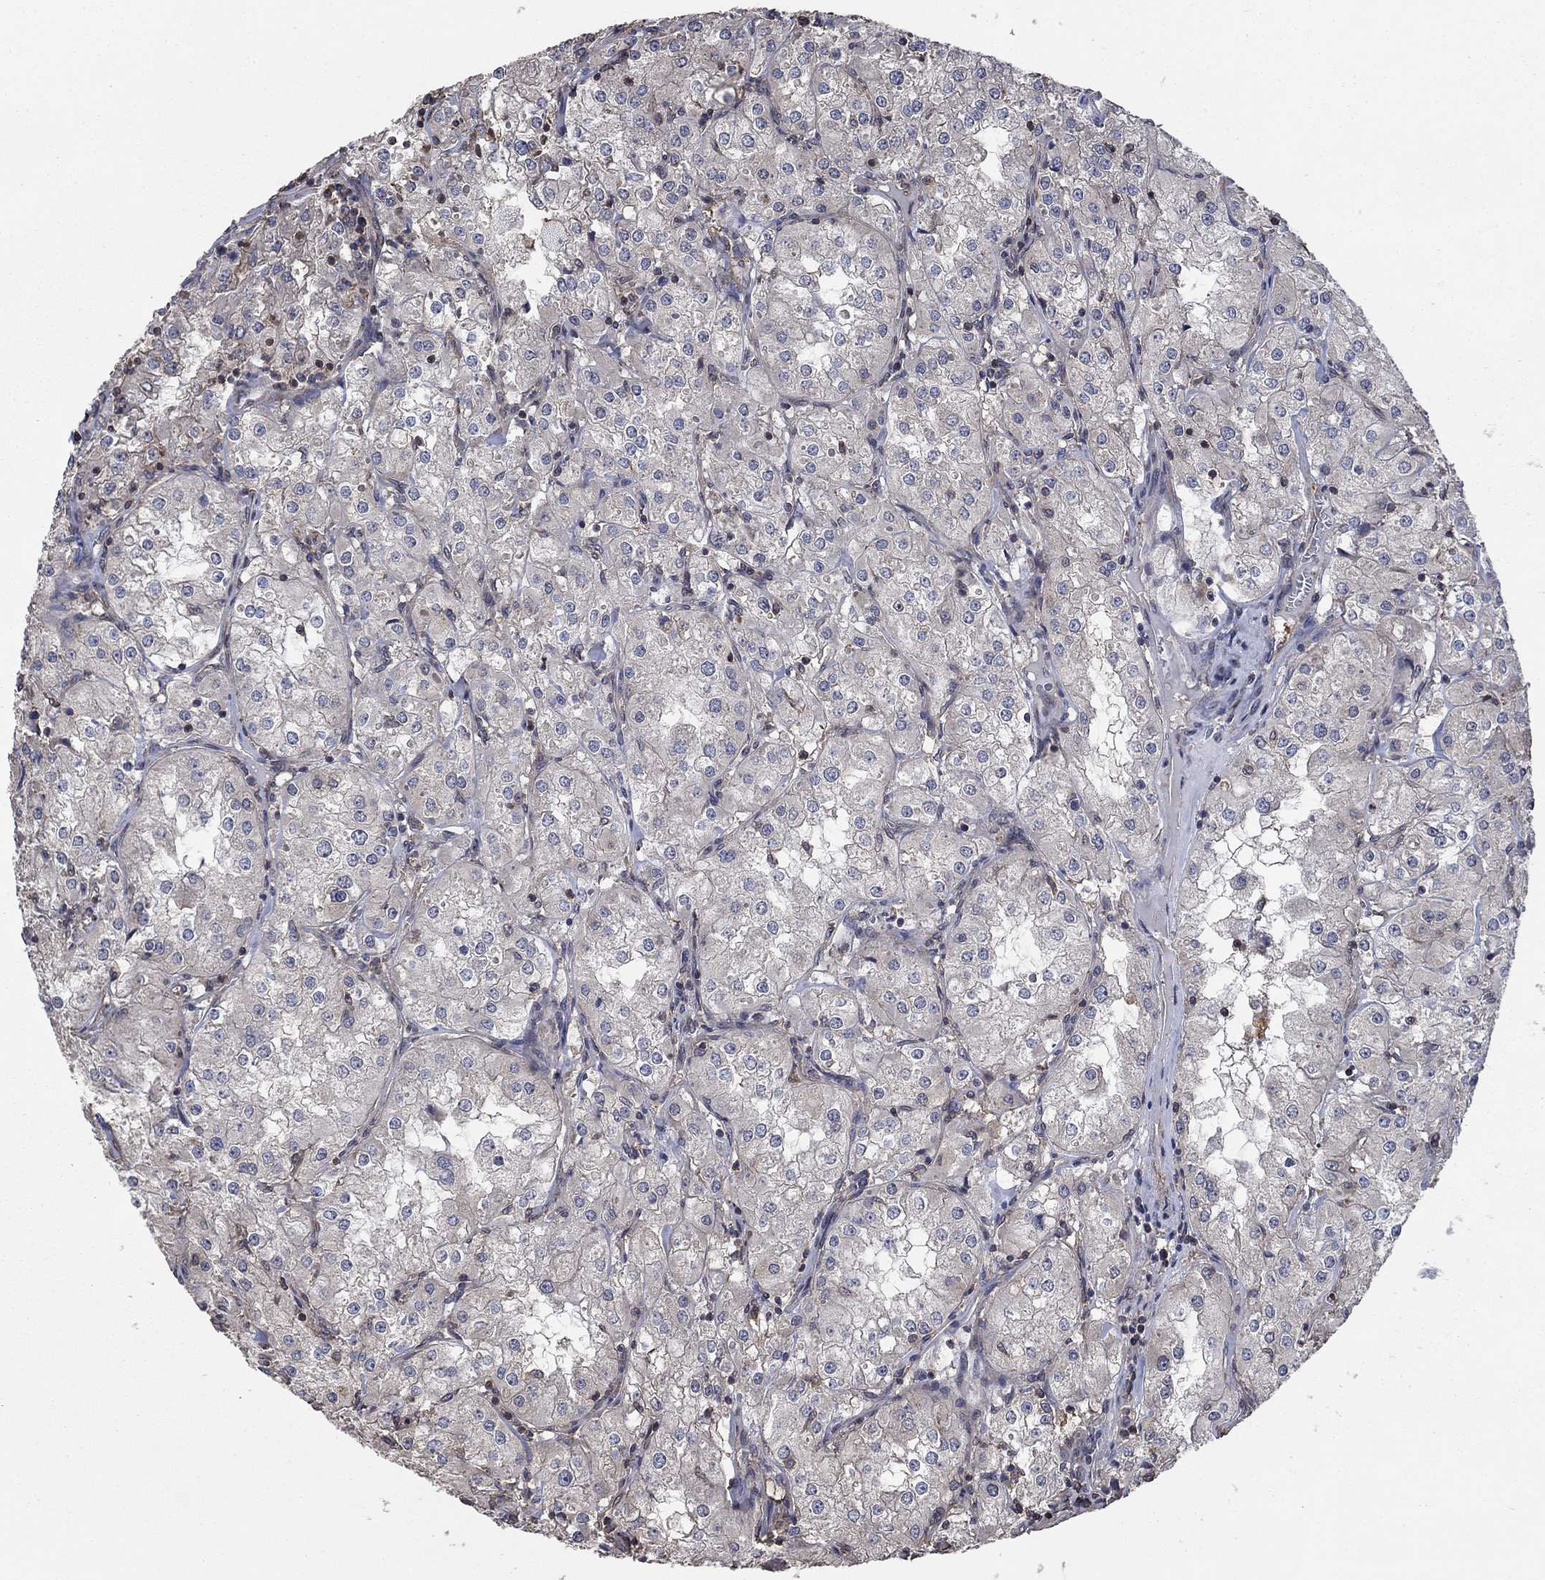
{"staining": {"intensity": "negative", "quantity": "none", "location": "none"}, "tissue": "renal cancer", "cell_type": "Tumor cells", "image_type": "cancer", "snomed": [{"axis": "morphology", "description": "Adenocarcinoma, NOS"}, {"axis": "topography", "description": "Kidney"}], "caption": "Tumor cells are negative for brown protein staining in adenocarcinoma (renal).", "gene": "PDE3A", "patient": {"sex": "male", "age": 77}}